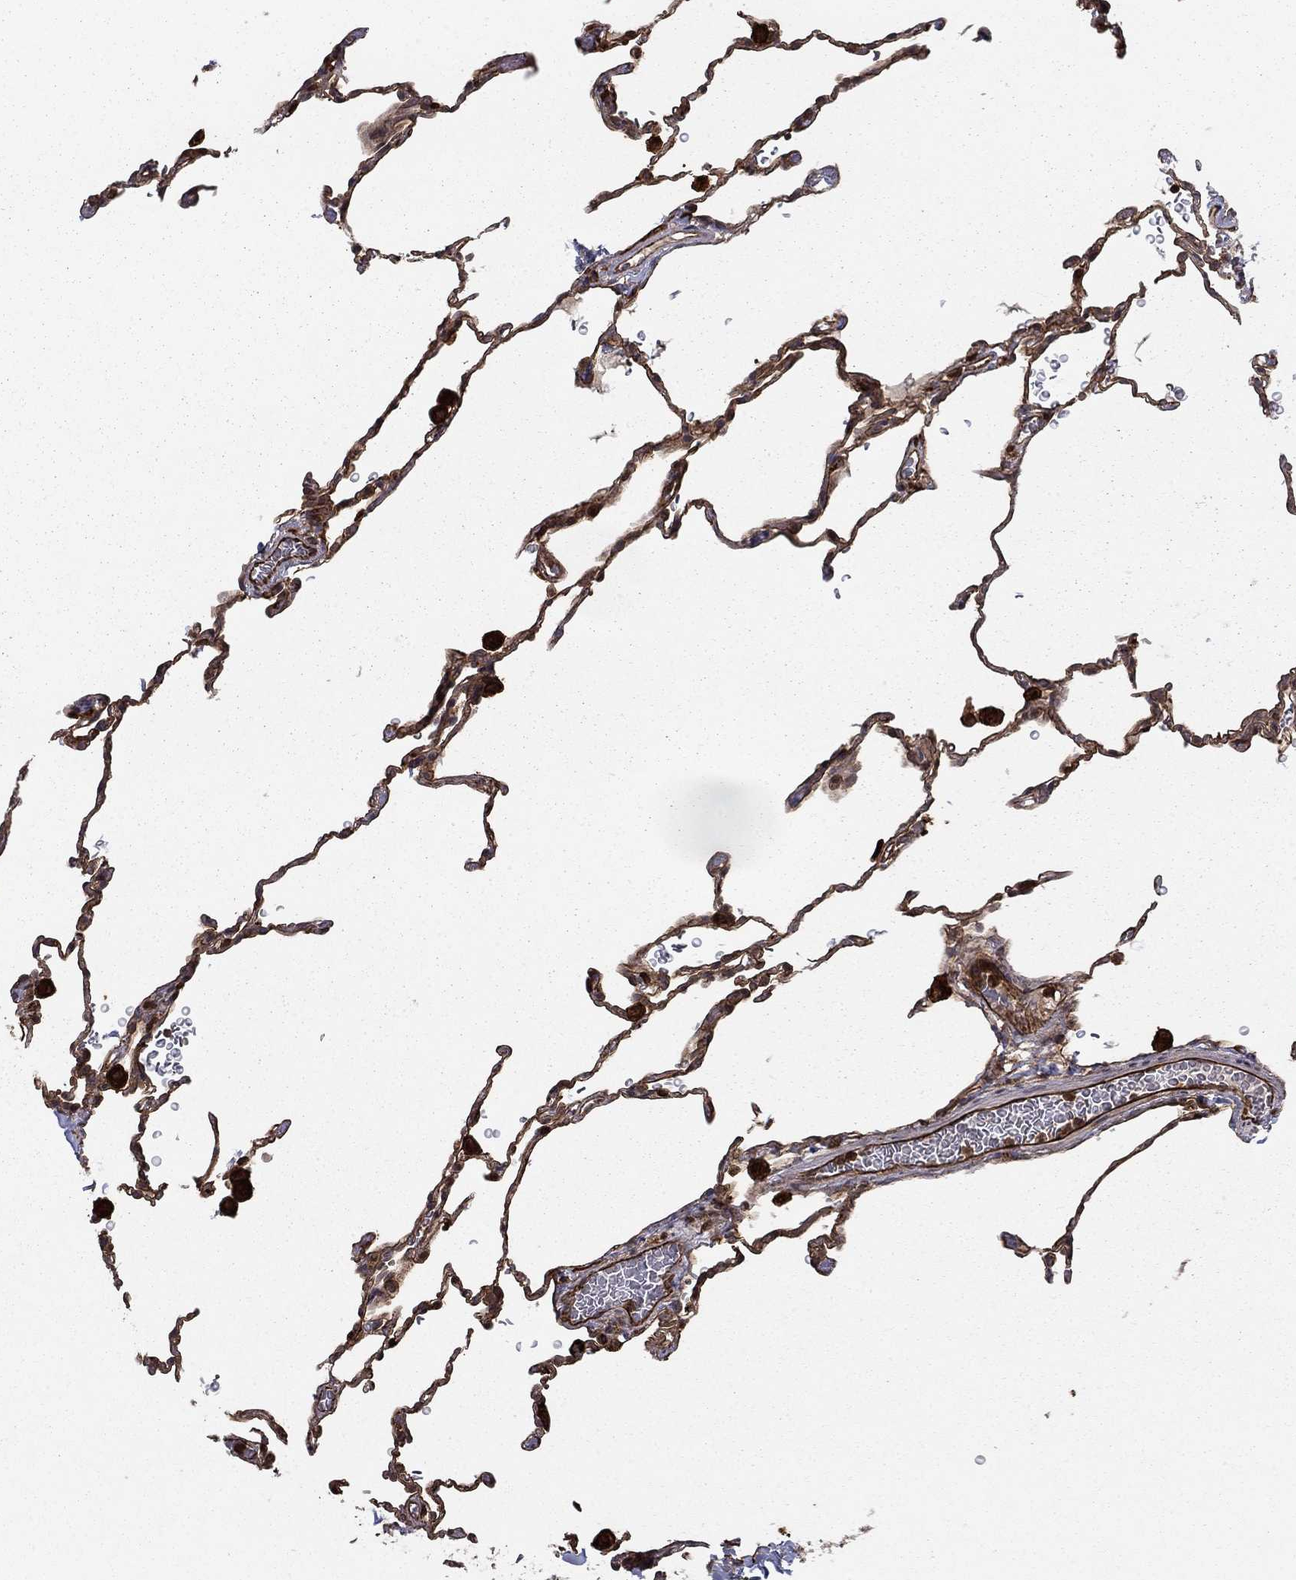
{"staining": {"intensity": "moderate", "quantity": "<25%", "location": "cytoplasmic/membranous"}, "tissue": "lung", "cell_type": "Alveolar cells", "image_type": "normal", "snomed": [{"axis": "morphology", "description": "Normal tissue, NOS"}, {"axis": "morphology", "description": "Adenocarcinoma, metastatic, NOS"}, {"axis": "topography", "description": "Lung"}], "caption": "The histopathology image reveals staining of unremarkable lung, revealing moderate cytoplasmic/membranous protein staining (brown color) within alveolar cells.", "gene": "ADM", "patient": {"sex": "male", "age": 45}}